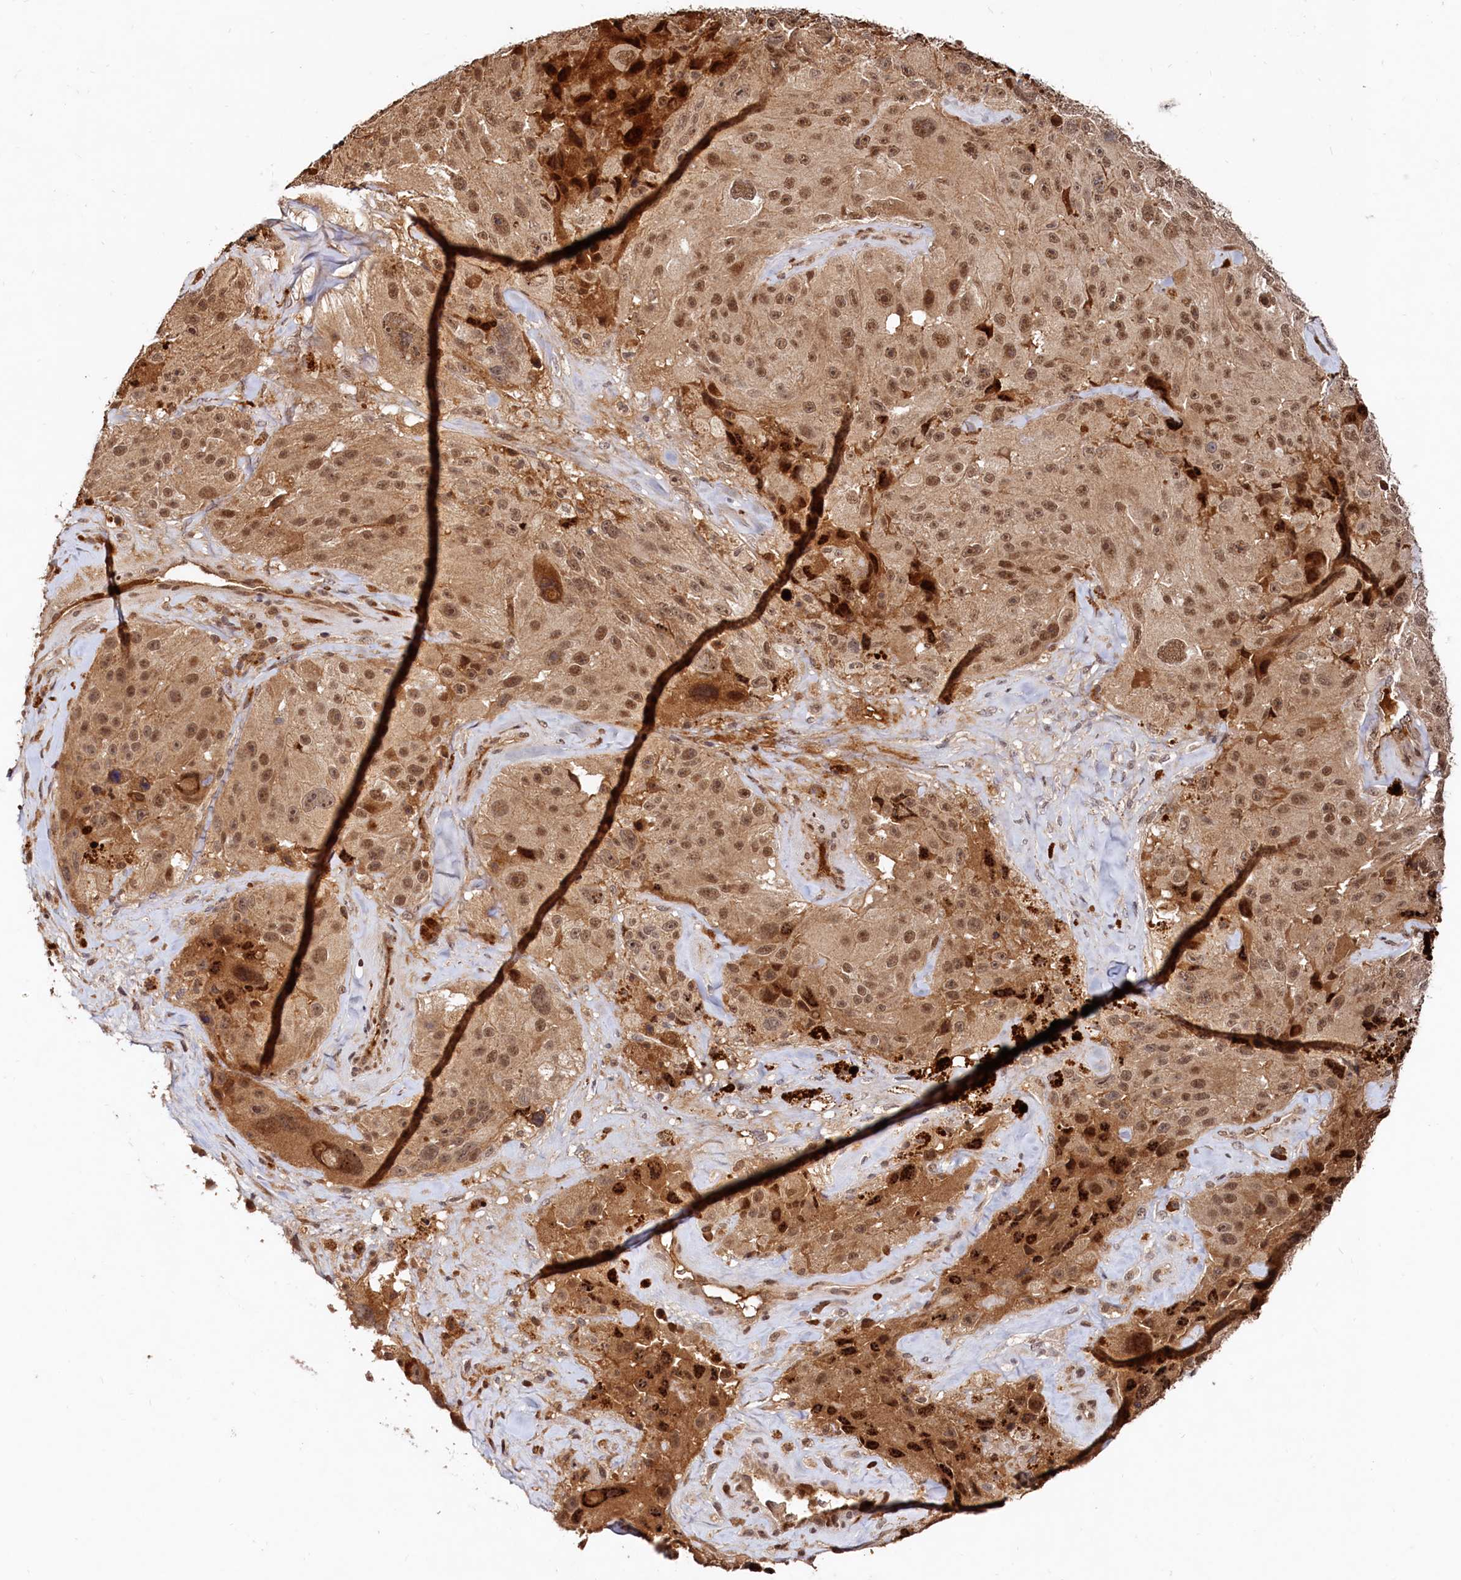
{"staining": {"intensity": "moderate", "quantity": ">75%", "location": "nuclear"}, "tissue": "melanoma", "cell_type": "Tumor cells", "image_type": "cancer", "snomed": [{"axis": "morphology", "description": "Malignant melanoma, Metastatic site"}, {"axis": "topography", "description": "Lymph node"}], "caption": "Immunohistochemistry (IHC) (DAB (3,3'-diaminobenzidine)) staining of human melanoma shows moderate nuclear protein expression in approximately >75% of tumor cells. (DAB (3,3'-diaminobenzidine) = brown stain, brightfield microscopy at high magnification).", "gene": "TRAPPC4", "patient": {"sex": "male", "age": 62}}